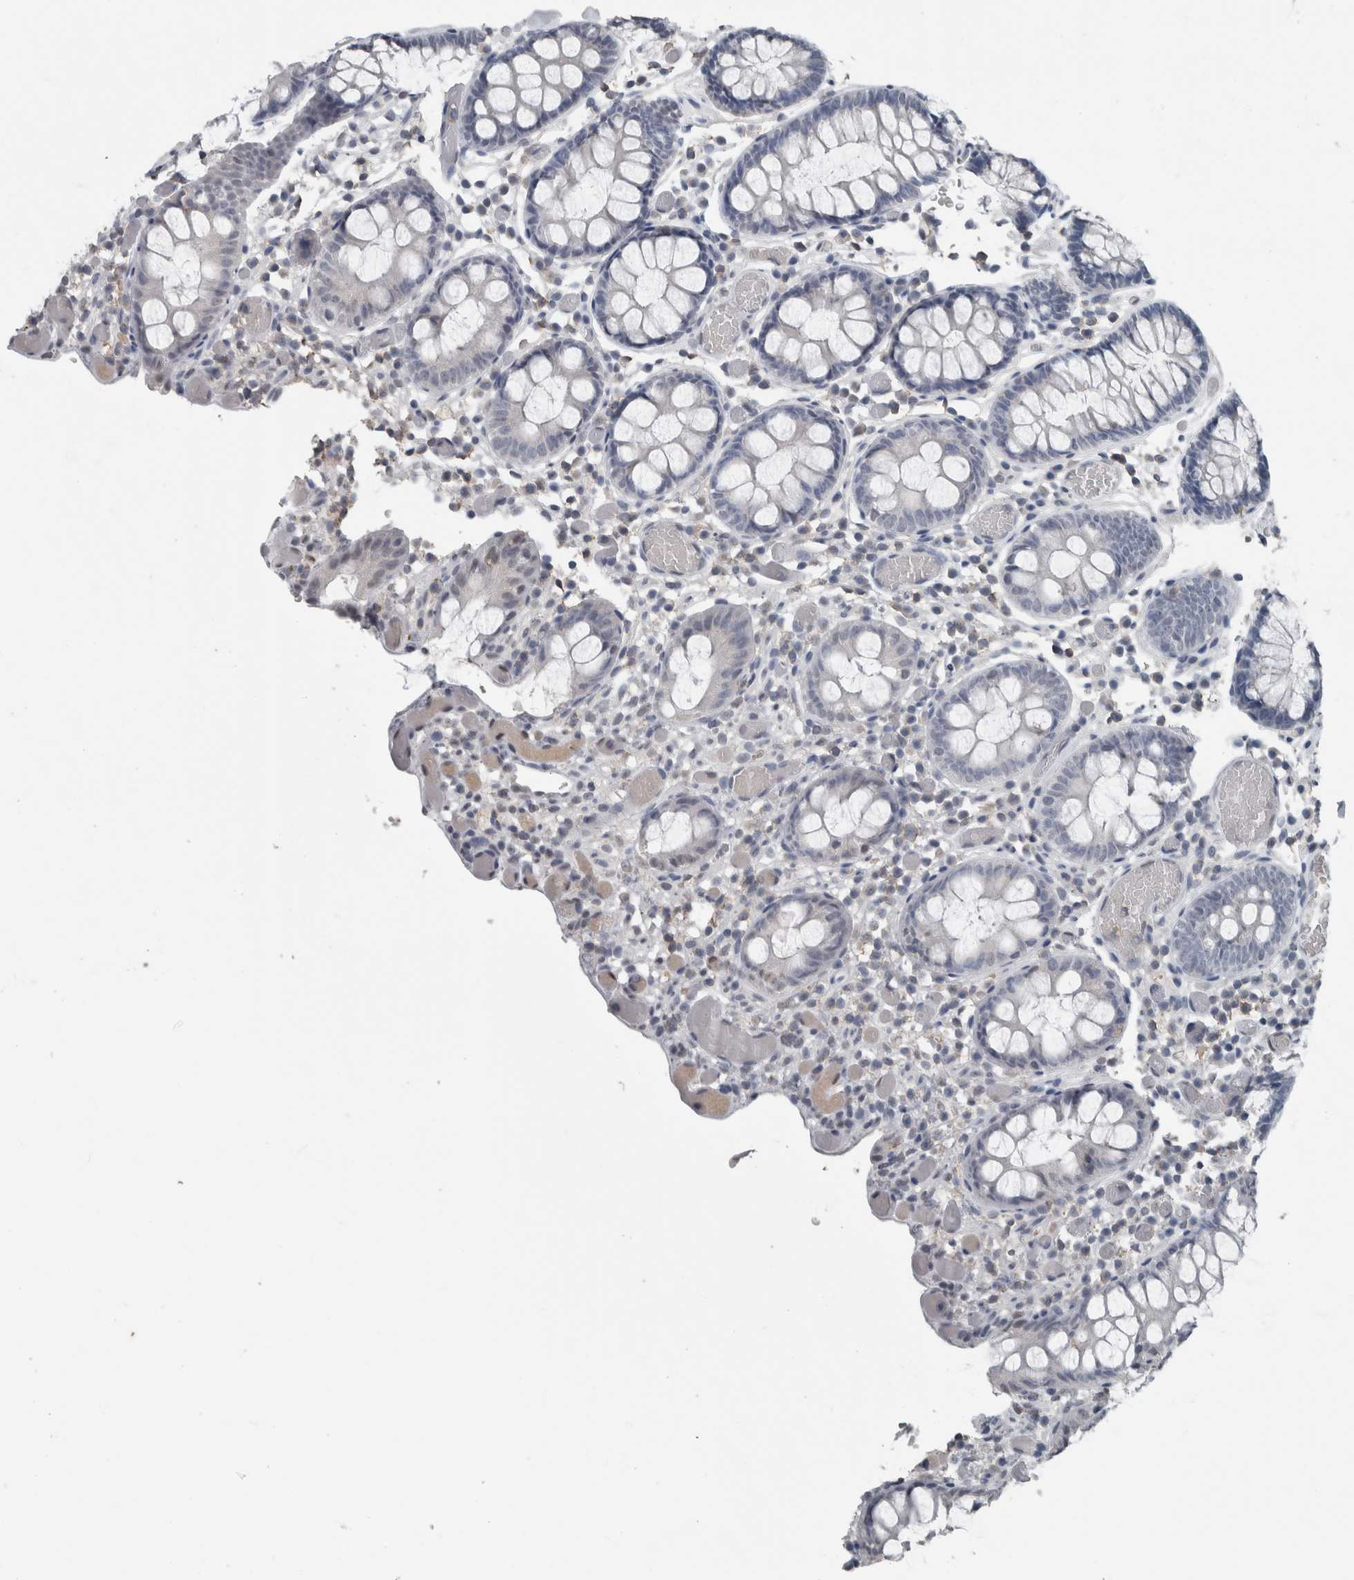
{"staining": {"intensity": "weak", "quantity": ">75%", "location": "nuclear"}, "tissue": "colon", "cell_type": "Endothelial cells", "image_type": "normal", "snomed": [{"axis": "morphology", "description": "Normal tissue, NOS"}, {"axis": "topography", "description": "Colon"}], "caption": "Immunohistochemical staining of unremarkable colon demonstrates >75% levels of weak nuclear protein staining in about >75% of endothelial cells. (IHC, brightfield microscopy, high magnification).", "gene": "MAFF", "patient": {"sex": "male", "age": 14}}